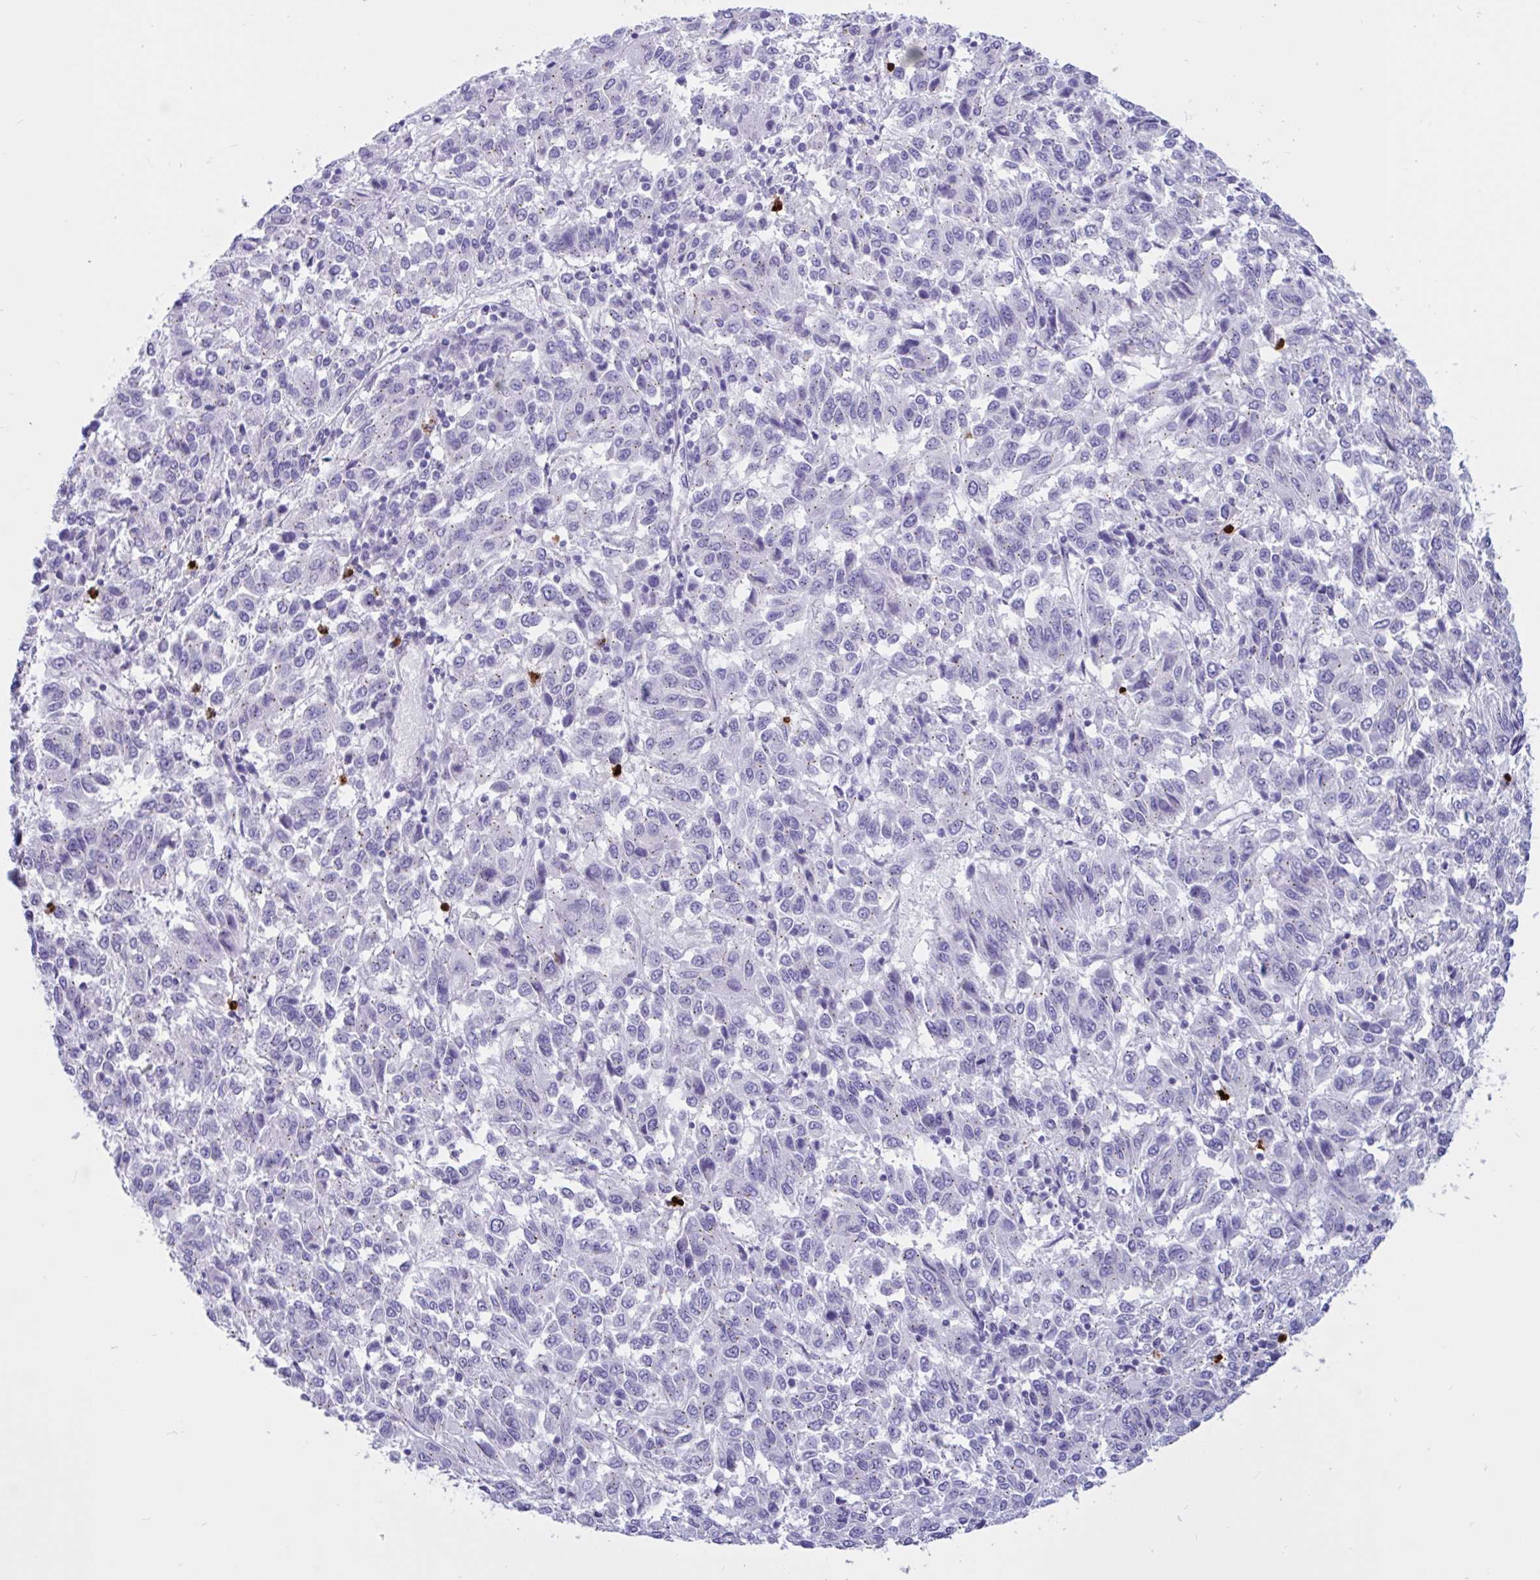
{"staining": {"intensity": "weak", "quantity": "25%-75%", "location": "cytoplasmic/membranous"}, "tissue": "melanoma", "cell_type": "Tumor cells", "image_type": "cancer", "snomed": [{"axis": "morphology", "description": "Malignant melanoma, Metastatic site"}, {"axis": "topography", "description": "Lung"}], "caption": "The photomicrograph shows a brown stain indicating the presence of a protein in the cytoplasmic/membranous of tumor cells in malignant melanoma (metastatic site).", "gene": "RNASE3", "patient": {"sex": "male", "age": 64}}